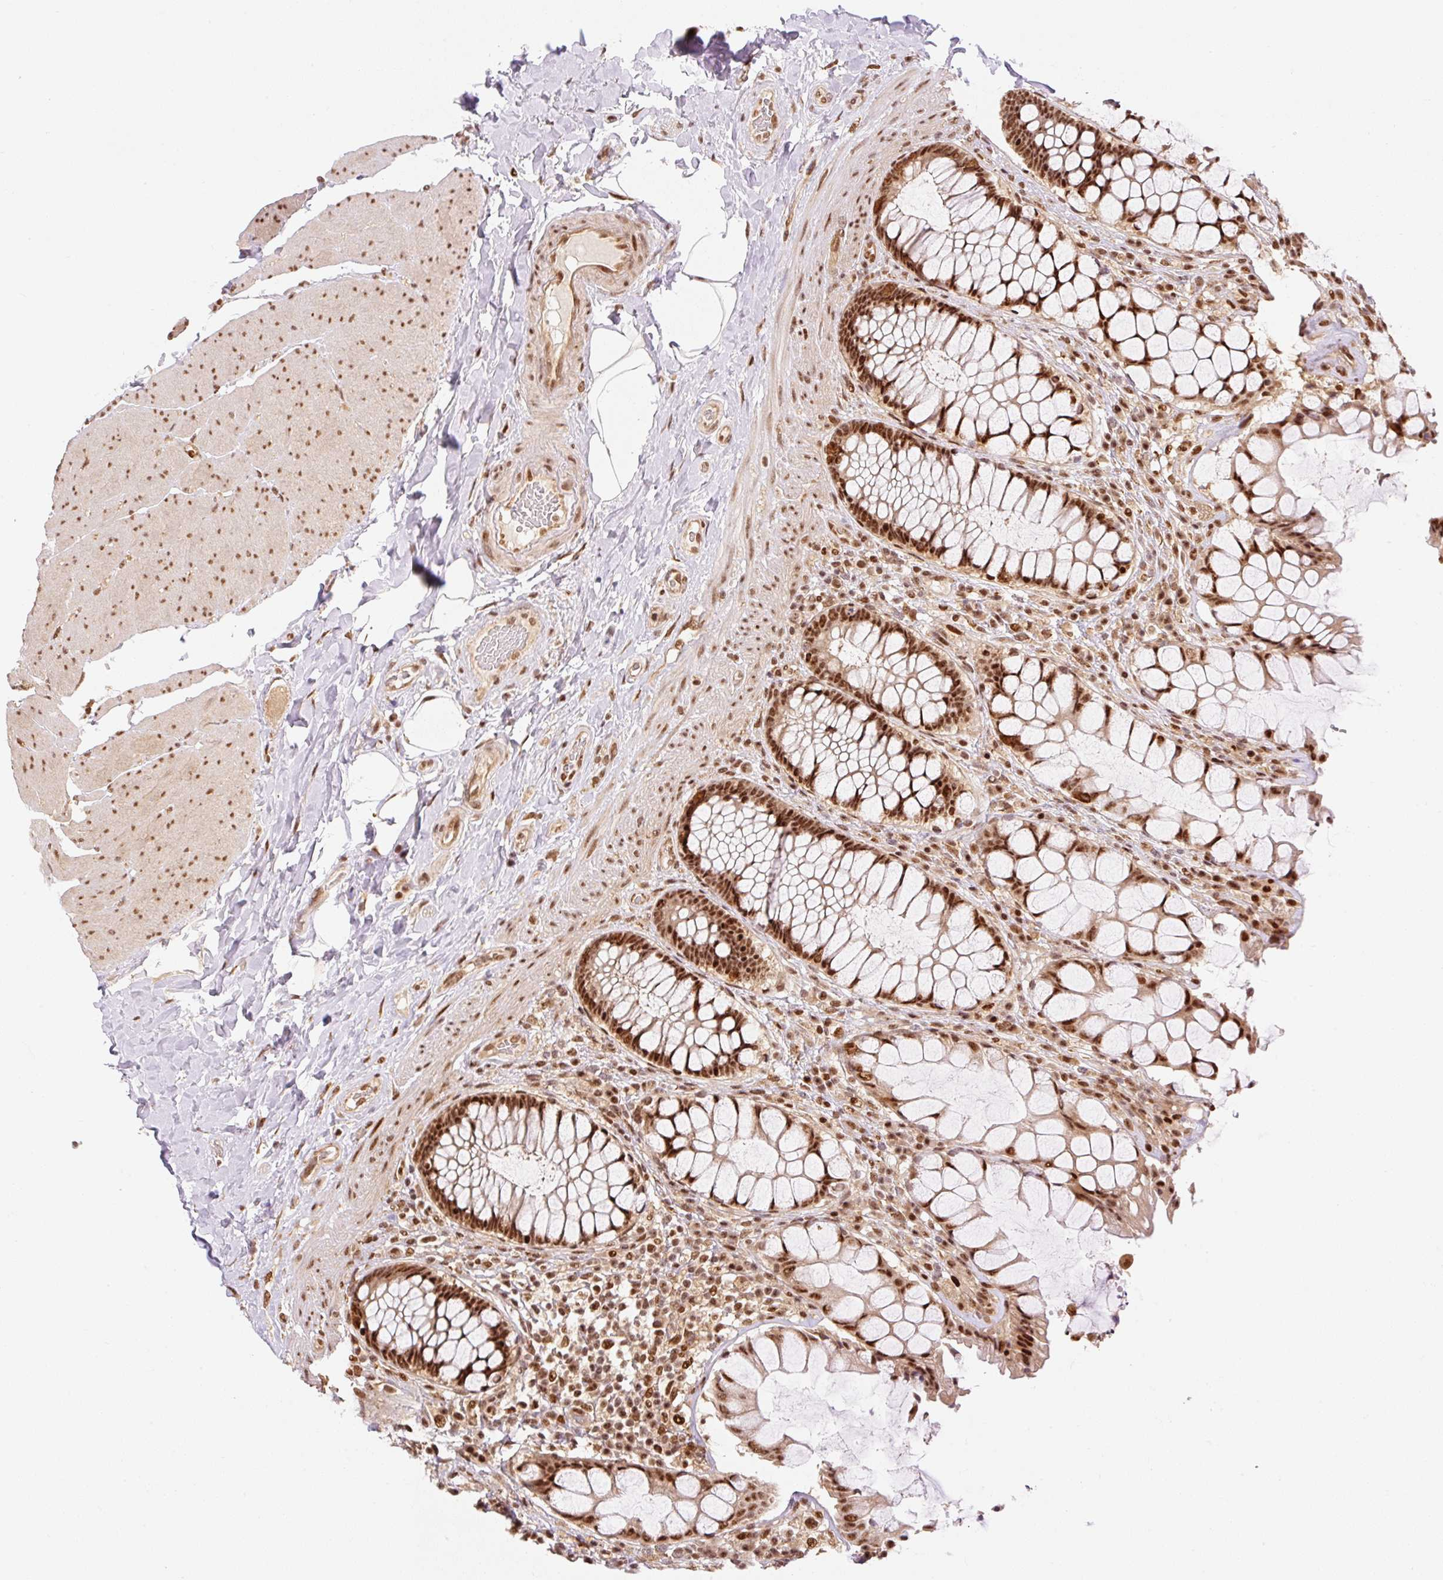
{"staining": {"intensity": "strong", "quantity": ">75%", "location": "nuclear"}, "tissue": "rectum", "cell_type": "Glandular cells", "image_type": "normal", "snomed": [{"axis": "morphology", "description": "Normal tissue, NOS"}, {"axis": "topography", "description": "Rectum"}], "caption": "The immunohistochemical stain labels strong nuclear positivity in glandular cells of normal rectum. The staining is performed using DAB brown chromogen to label protein expression. The nuclei are counter-stained blue using hematoxylin.", "gene": "INTS8", "patient": {"sex": "female", "age": 58}}